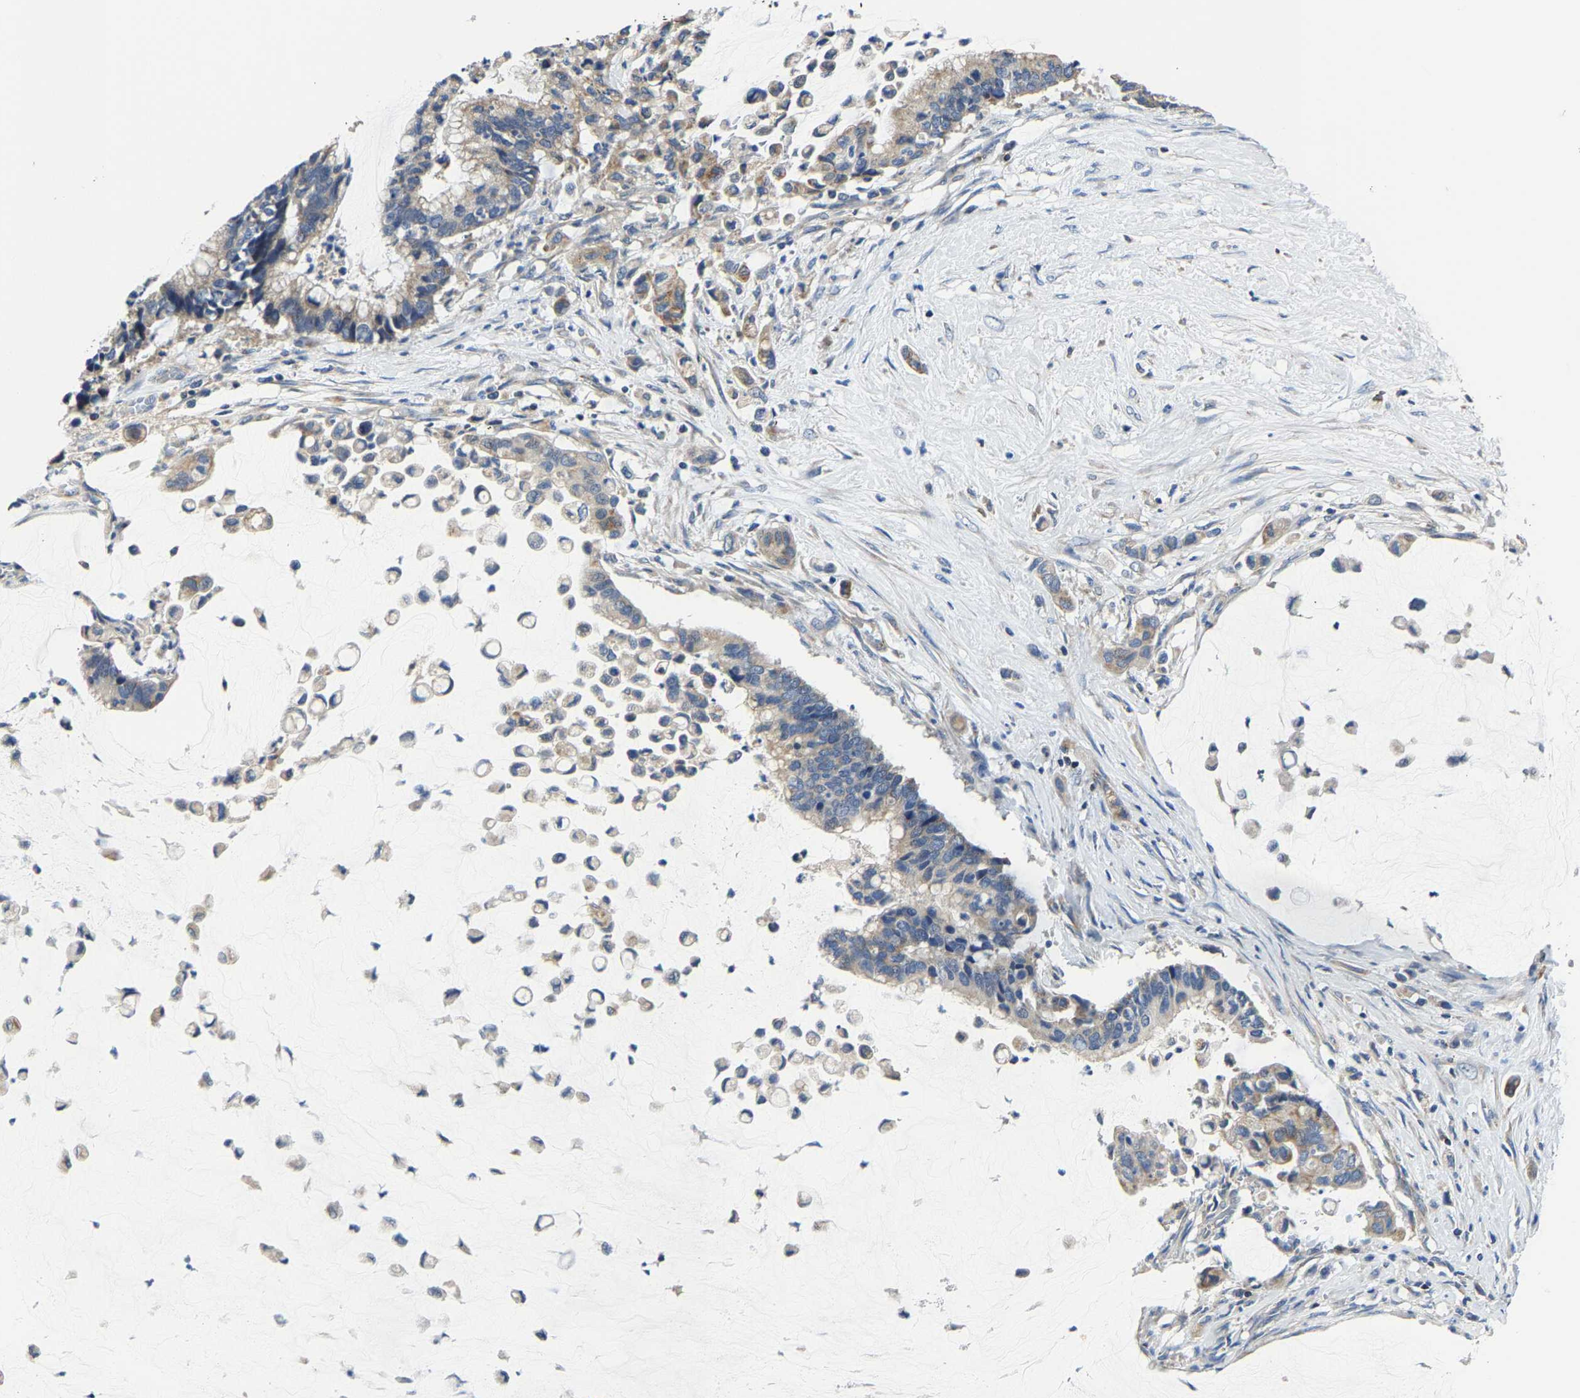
{"staining": {"intensity": "weak", "quantity": "25%-75%", "location": "cytoplasmic/membranous"}, "tissue": "pancreatic cancer", "cell_type": "Tumor cells", "image_type": "cancer", "snomed": [{"axis": "morphology", "description": "Adenocarcinoma, NOS"}, {"axis": "topography", "description": "Pancreas"}], "caption": "IHC staining of pancreatic adenocarcinoma, which exhibits low levels of weak cytoplasmic/membranous staining in about 25%-75% of tumor cells indicating weak cytoplasmic/membranous protein positivity. The staining was performed using DAB (3,3'-diaminobenzidine) (brown) for protein detection and nuclei were counterstained in hematoxylin (blue).", "gene": "AGK", "patient": {"sex": "male", "age": 41}}